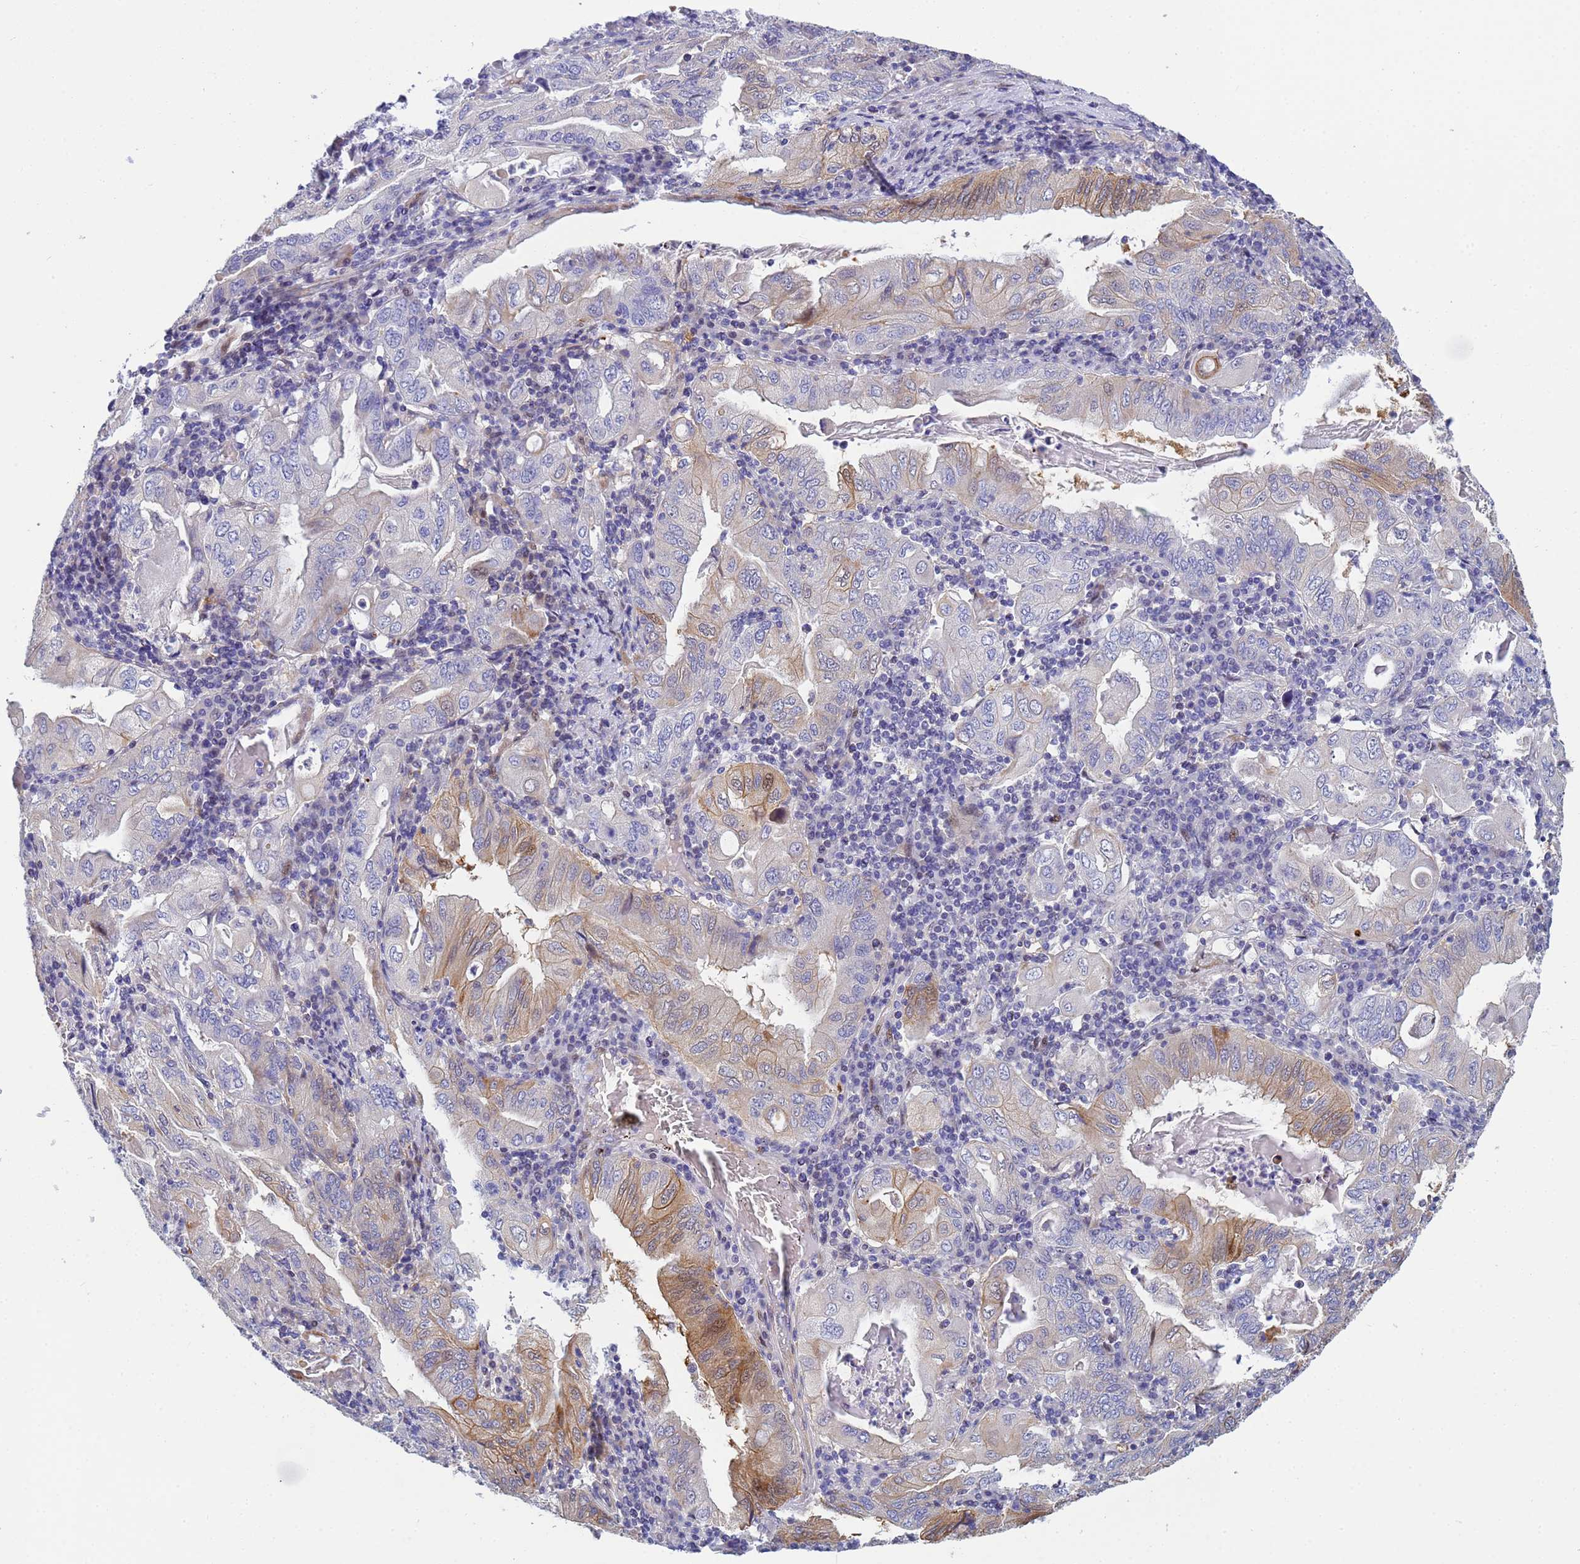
{"staining": {"intensity": "moderate", "quantity": "<25%", "location": "cytoplasmic/membranous"}, "tissue": "stomach cancer", "cell_type": "Tumor cells", "image_type": "cancer", "snomed": [{"axis": "morphology", "description": "Normal tissue, NOS"}, {"axis": "morphology", "description": "Adenocarcinoma, NOS"}, {"axis": "topography", "description": "Esophagus"}, {"axis": "topography", "description": "Stomach, upper"}, {"axis": "topography", "description": "Peripheral nerve tissue"}], "caption": "Stomach adenocarcinoma was stained to show a protein in brown. There is low levels of moderate cytoplasmic/membranous staining in about <25% of tumor cells.", "gene": "PPP6R1", "patient": {"sex": "male", "age": 62}}